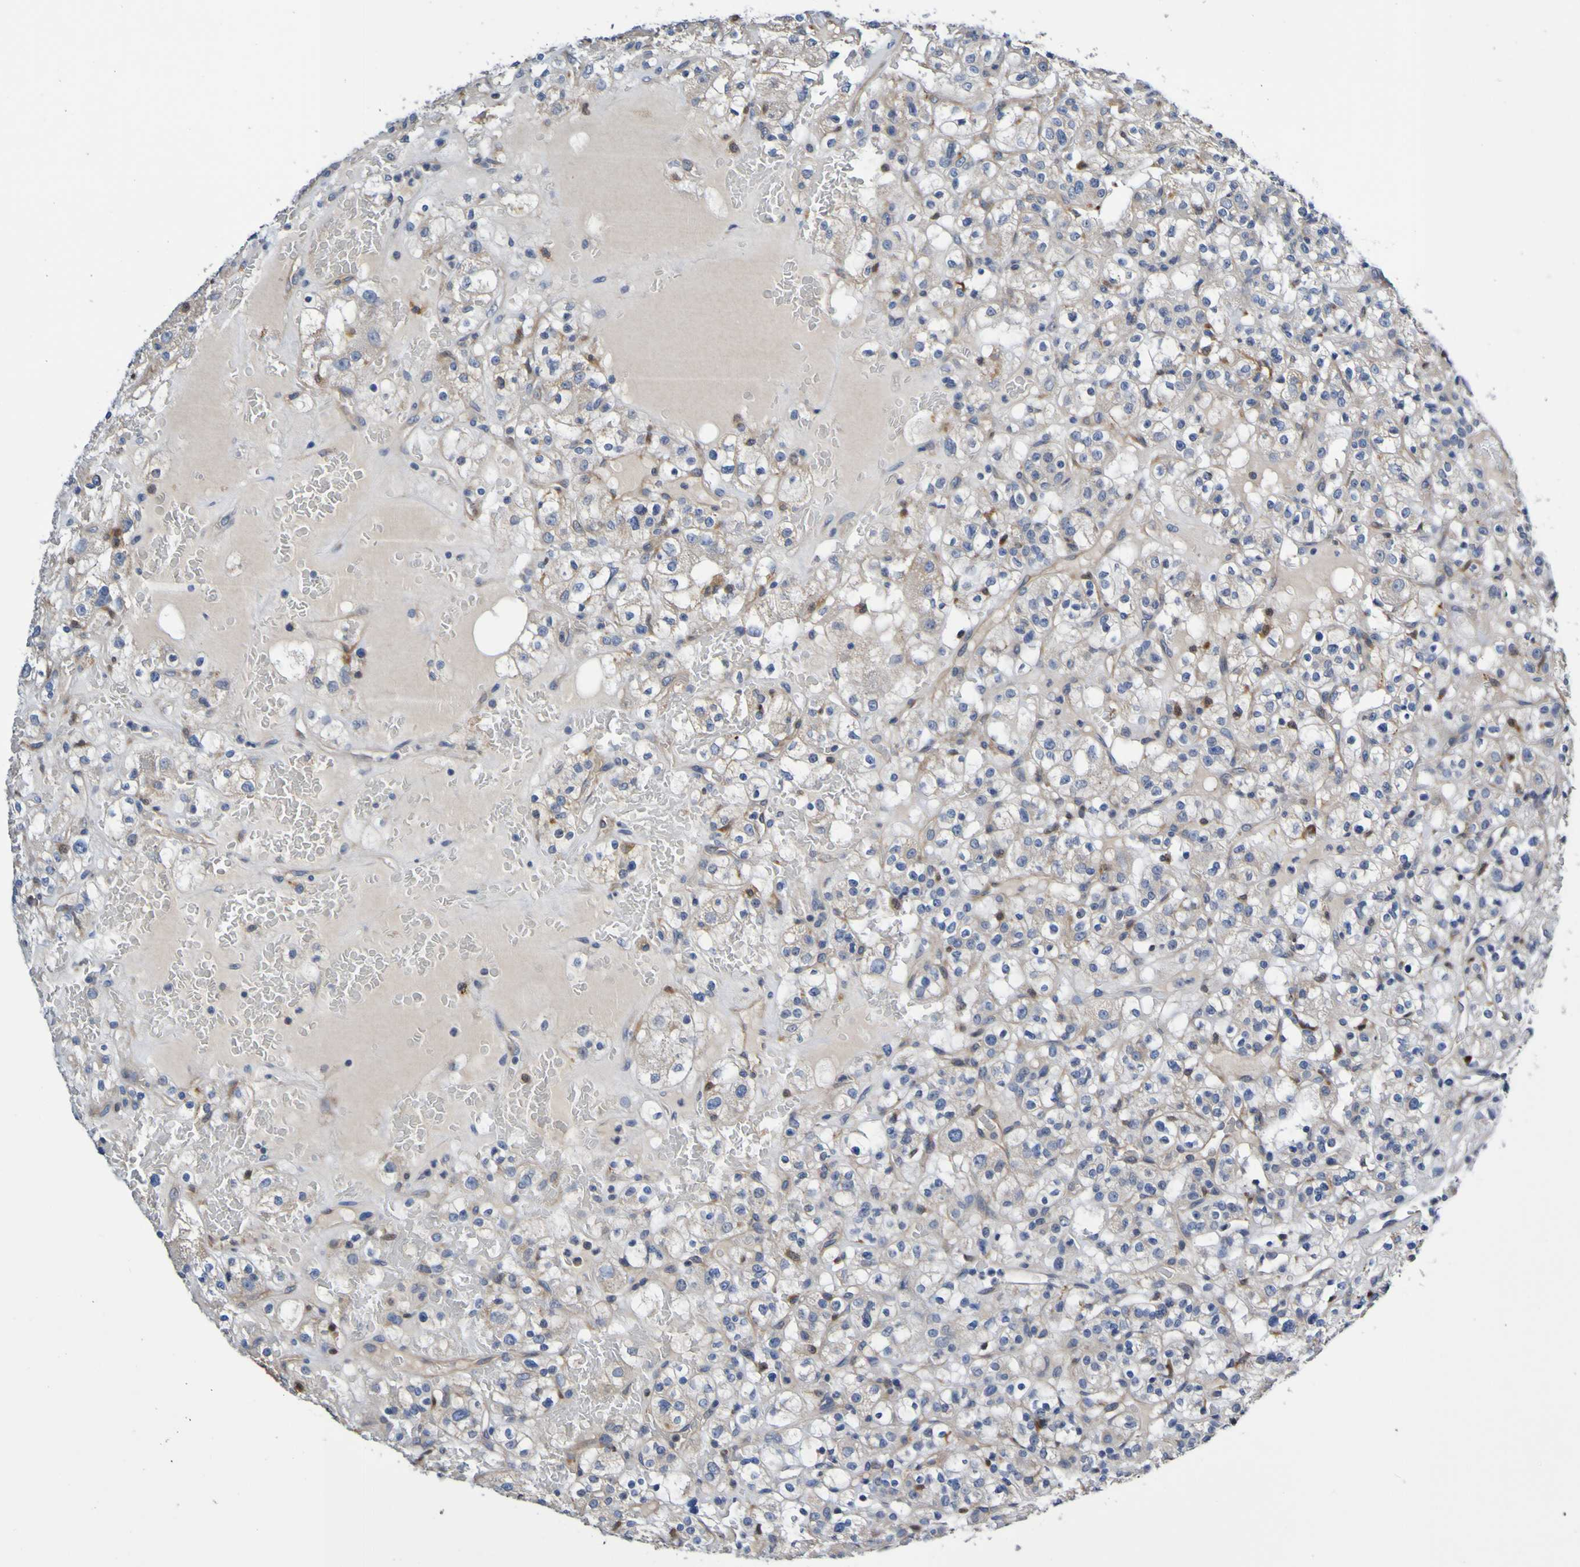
{"staining": {"intensity": "moderate", "quantity": ">75%", "location": "cytoplasmic/membranous"}, "tissue": "renal cancer", "cell_type": "Tumor cells", "image_type": "cancer", "snomed": [{"axis": "morphology", "description": "Normal tissue, NOS"}, {"axis": "morphology", "description": "Adenocarcinoma, NOS"}, {"axis": "topography", "description": "Kidney"}], "caption": "High-power microscopy captured an IHC micrograph of renal cancer (adenocarcinoma), revealing moderate cytoplasmic/membranous staining in approximately >75% of tumor cells.", "gene": "METAP2", "patient": {"sex": "female", "age": 72}}